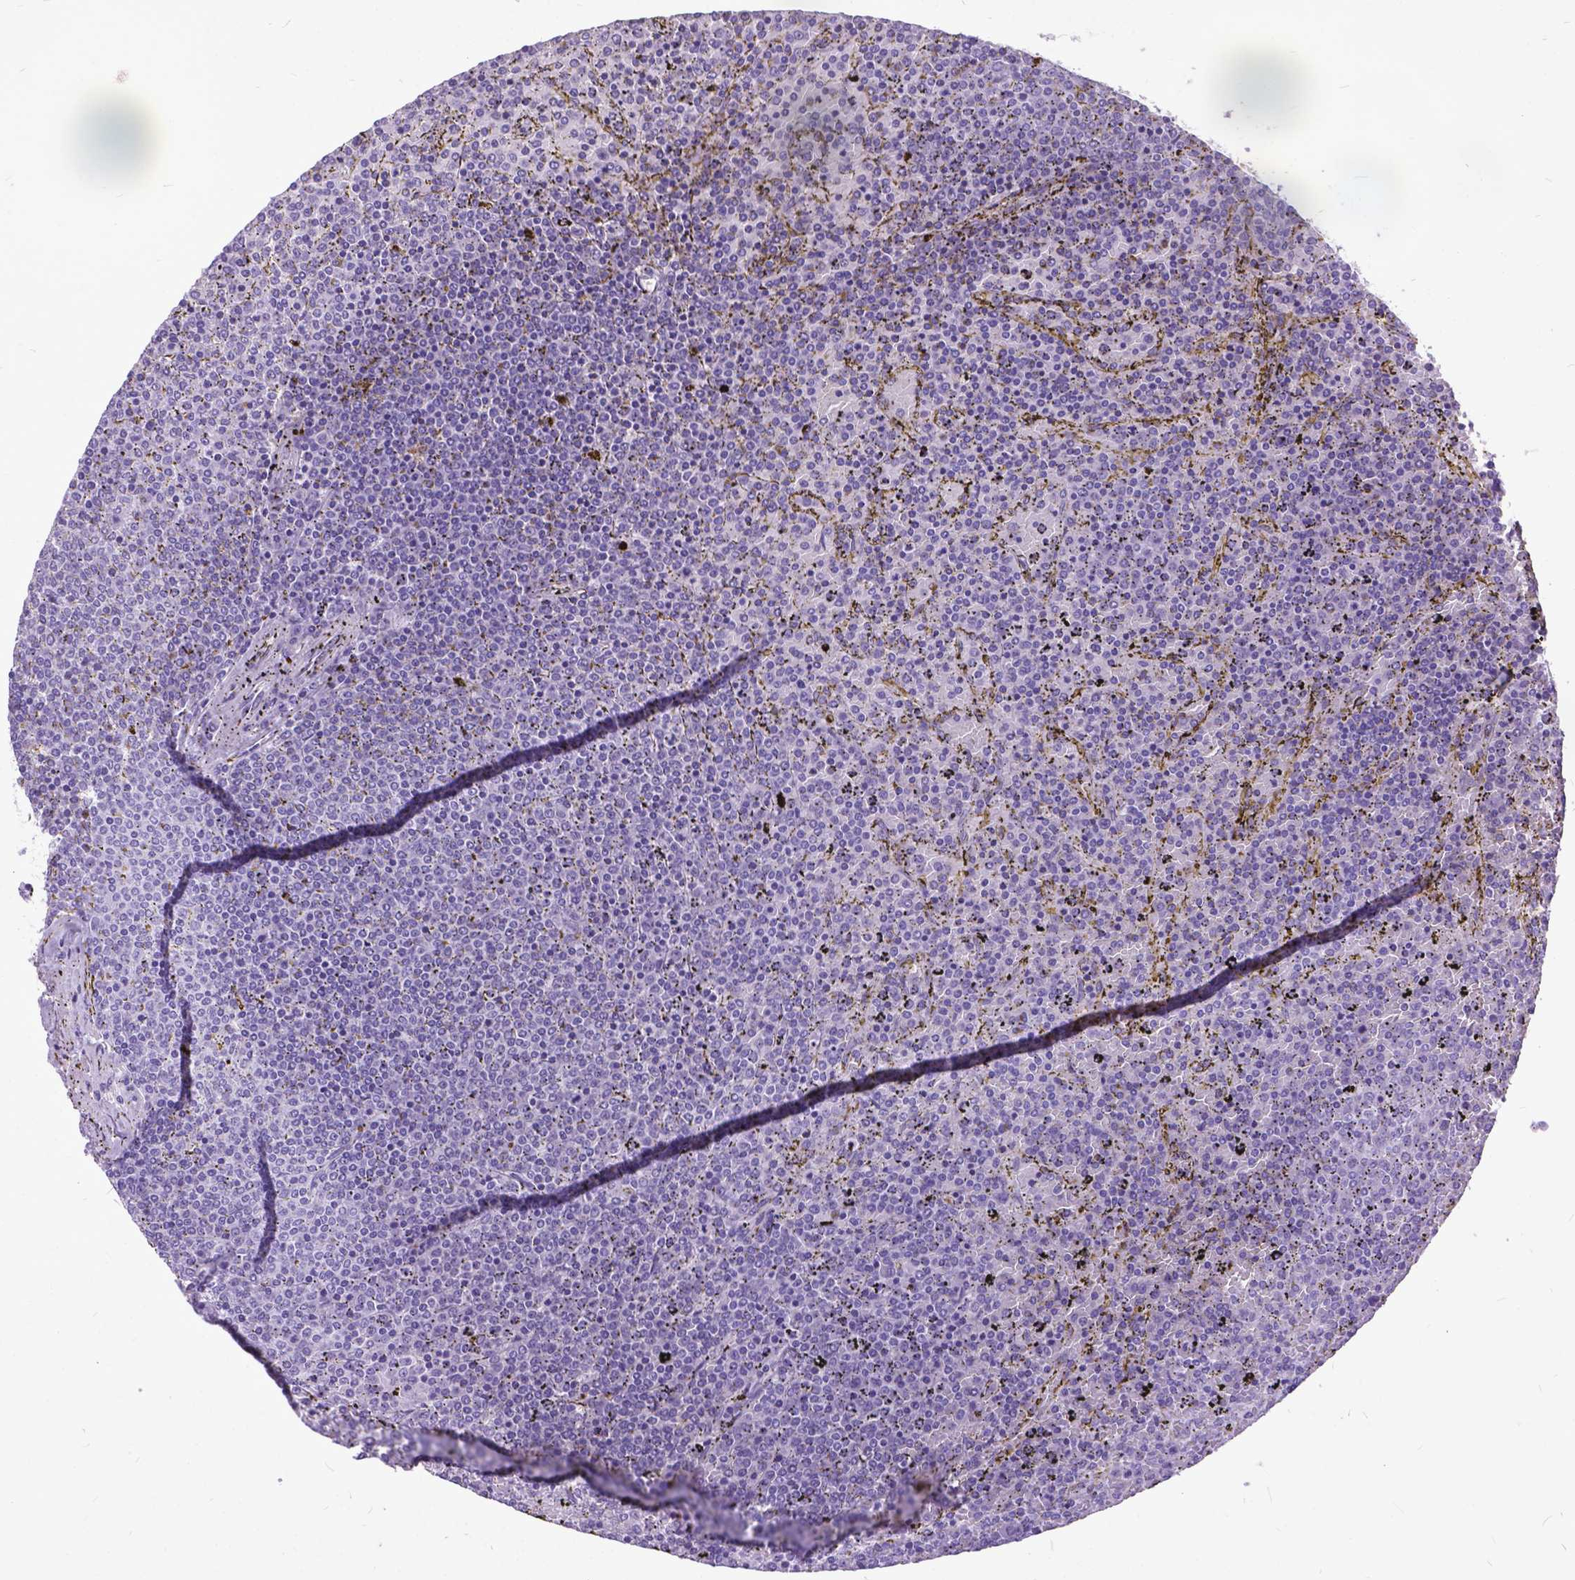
{"staining": {"intensity": "negative", "quantity": "none", "location": "none"}, "tissue": "lymphoma", "cell_type": "Tumor cells", "image_type": "cancer", "snomed": [{"axis": "morphology", "description": "Malignant lymphoma, non-Hodgkin's type, Low grade"}, {"axis": "topography", "description": "Spleen"}], "caption": "This is an IHC photomicrograph of low-grade malignant lymphoma, non-Hodgkin's type. There is no positivity in tumor cells.", "gene": "MARCHF10", "patient": {"sex": "female", "age": 77}}